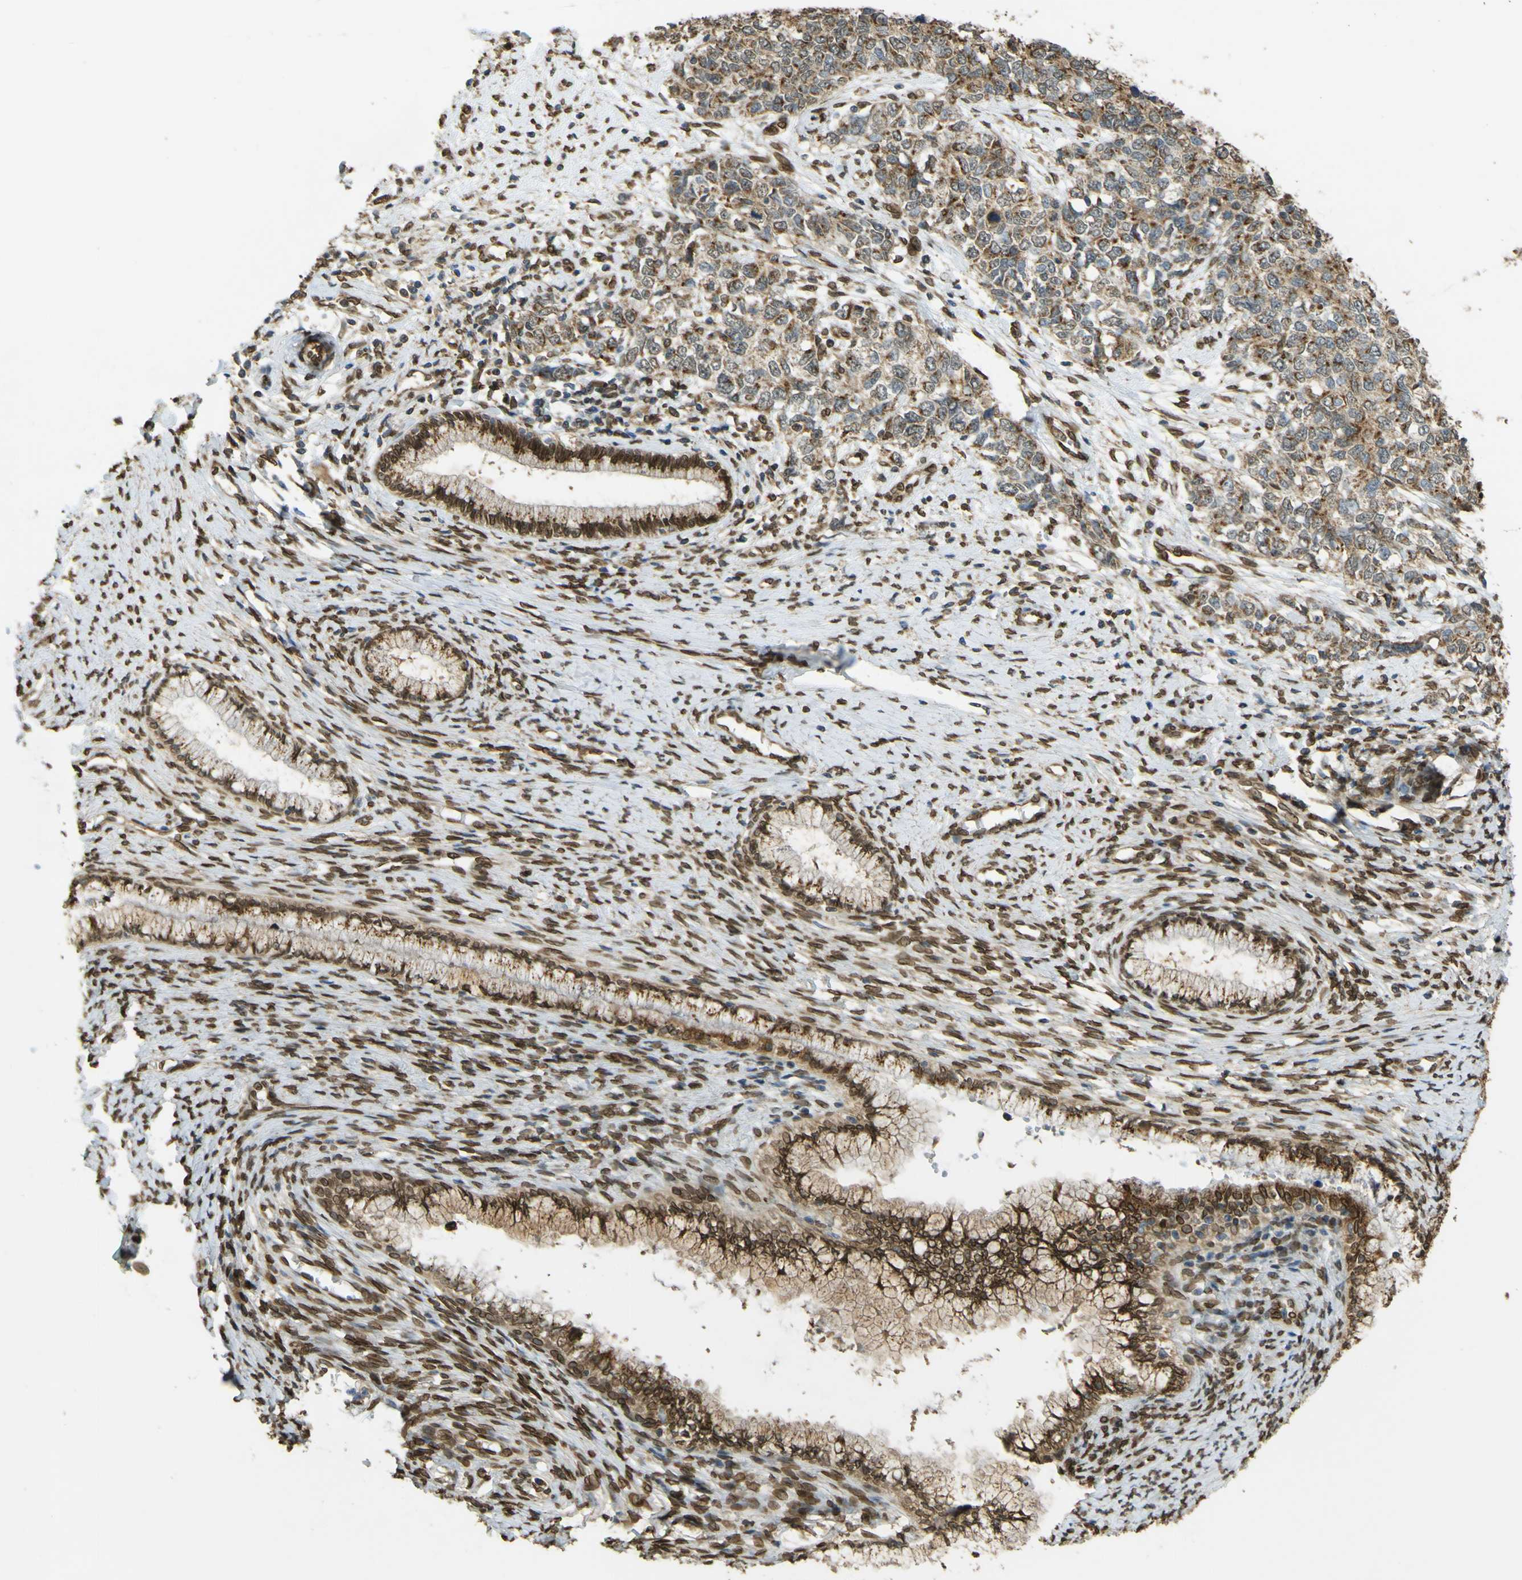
{"staining": {"intensity": "moderate", "quantity": ">75%", "location": "cytoplasmic/membranous"}, "tissue": "cervical cancer", "cell_type": "Tumor cells", "image_type": "cancer", "snomed": [{"axis": "morphology", "description": "Squamous cell carcinoma, NOS"}, {"axis": "topography", "description": "Cervix"}], "caption": "Immunohistochemistry of human squamous cell carcinoma (cervical) shows medium levels of moderate cytoplasmic/membranous positivity in about >75% of tumor cells.", "gene": "GALNT1", "patient": {"sex": "female", "age": 63}}